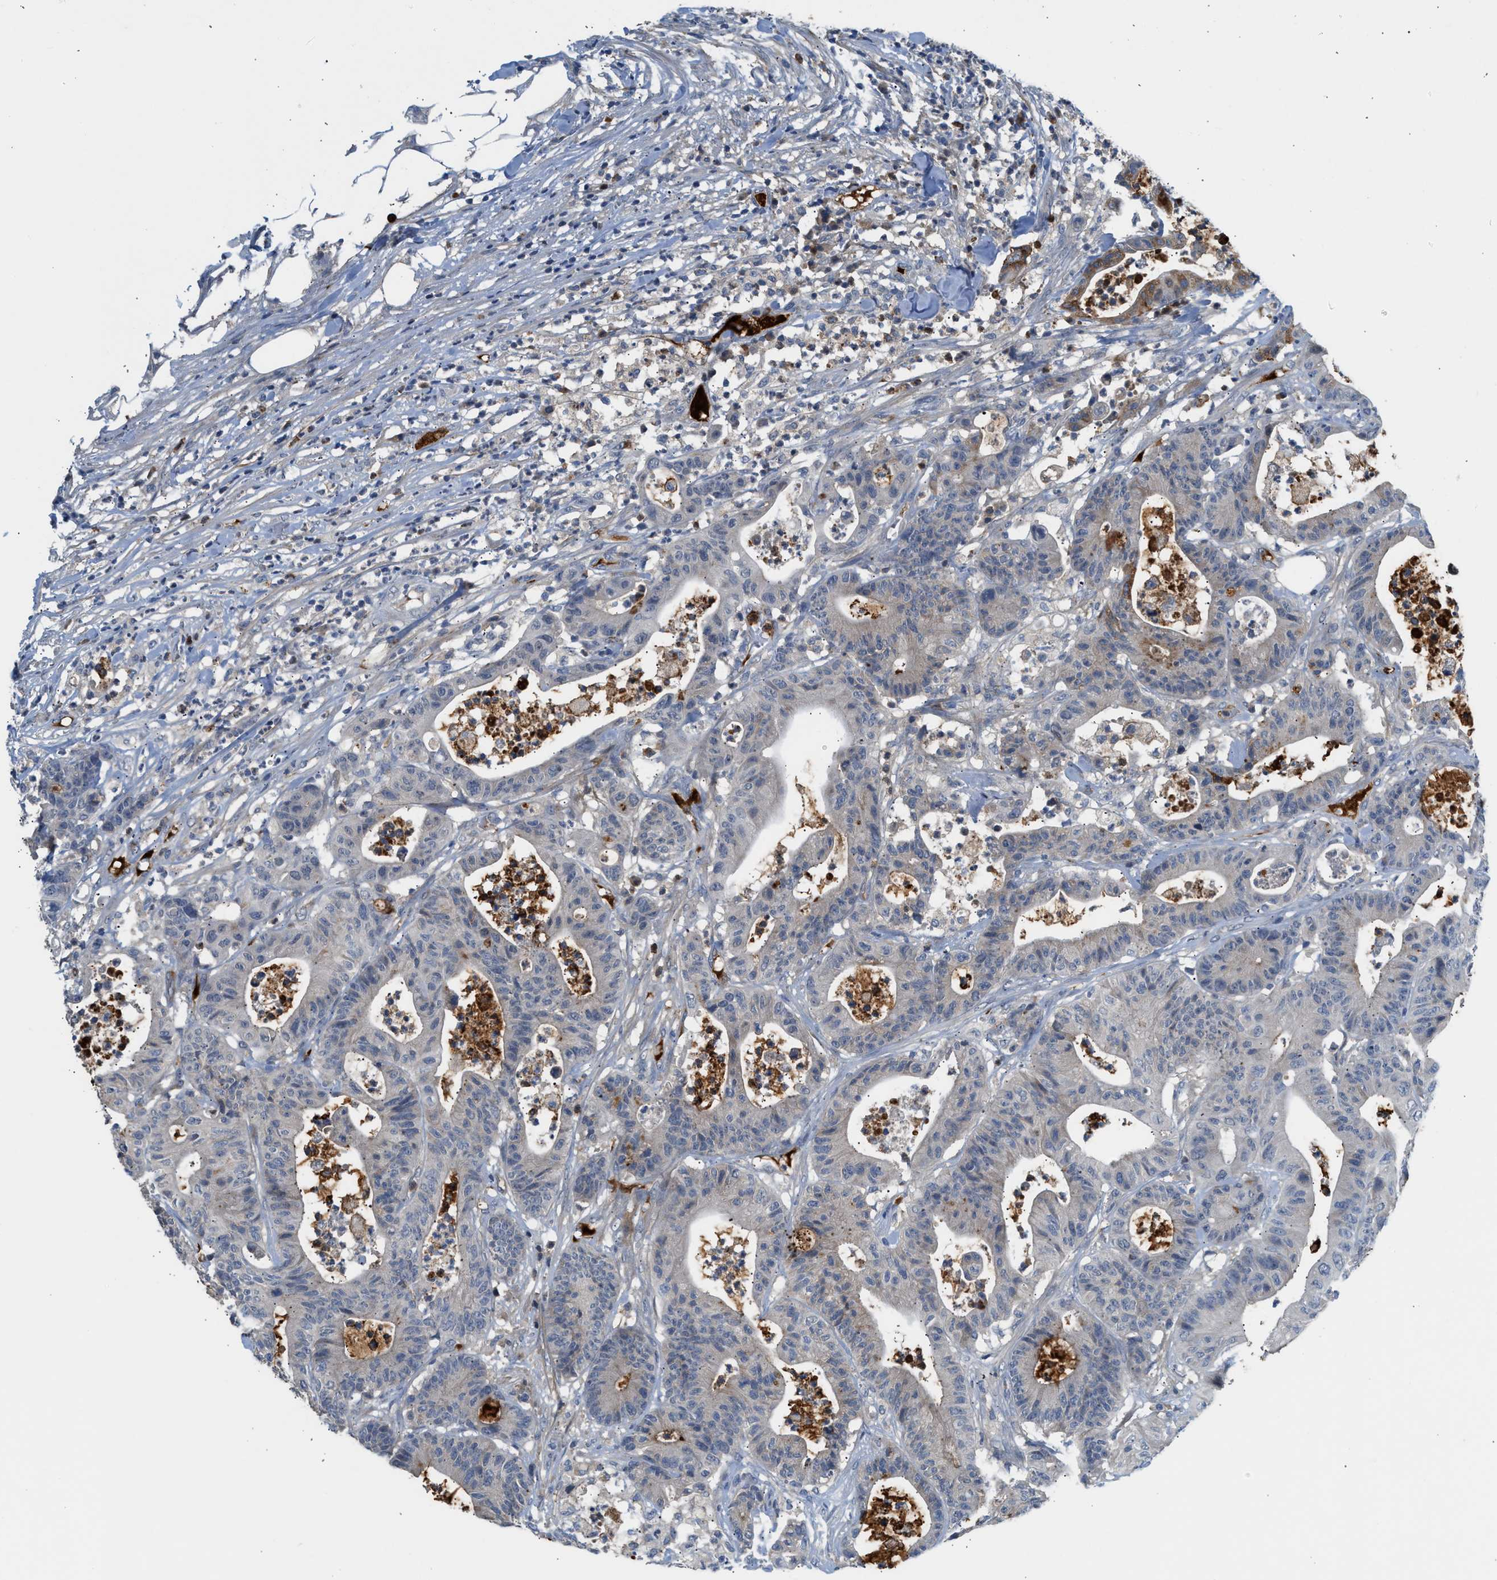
{"staining": {"intensity": "weak", "quantity": "<25%", "location": "cytoplasmic/membranous"}, "tissue": "colorectal cancer", "cell_type": "Tumor cells", "image_type": "cancer", "snomed": [{"axis": "morphology", "description": "Adenocarcinoma, NOS"}, {"axis": "topography", "description": "Colon"}], "caption": "IHC histopathology image of neoplastic tissue: human colorectal cancer (adenocarcinoma) stained with DAB (3,3'-diaminobenzidine) exhibits no significant protein expression in tumor cells.", "gene": "RHBDF2", "patient": {"sex": "female", "age": 84}}